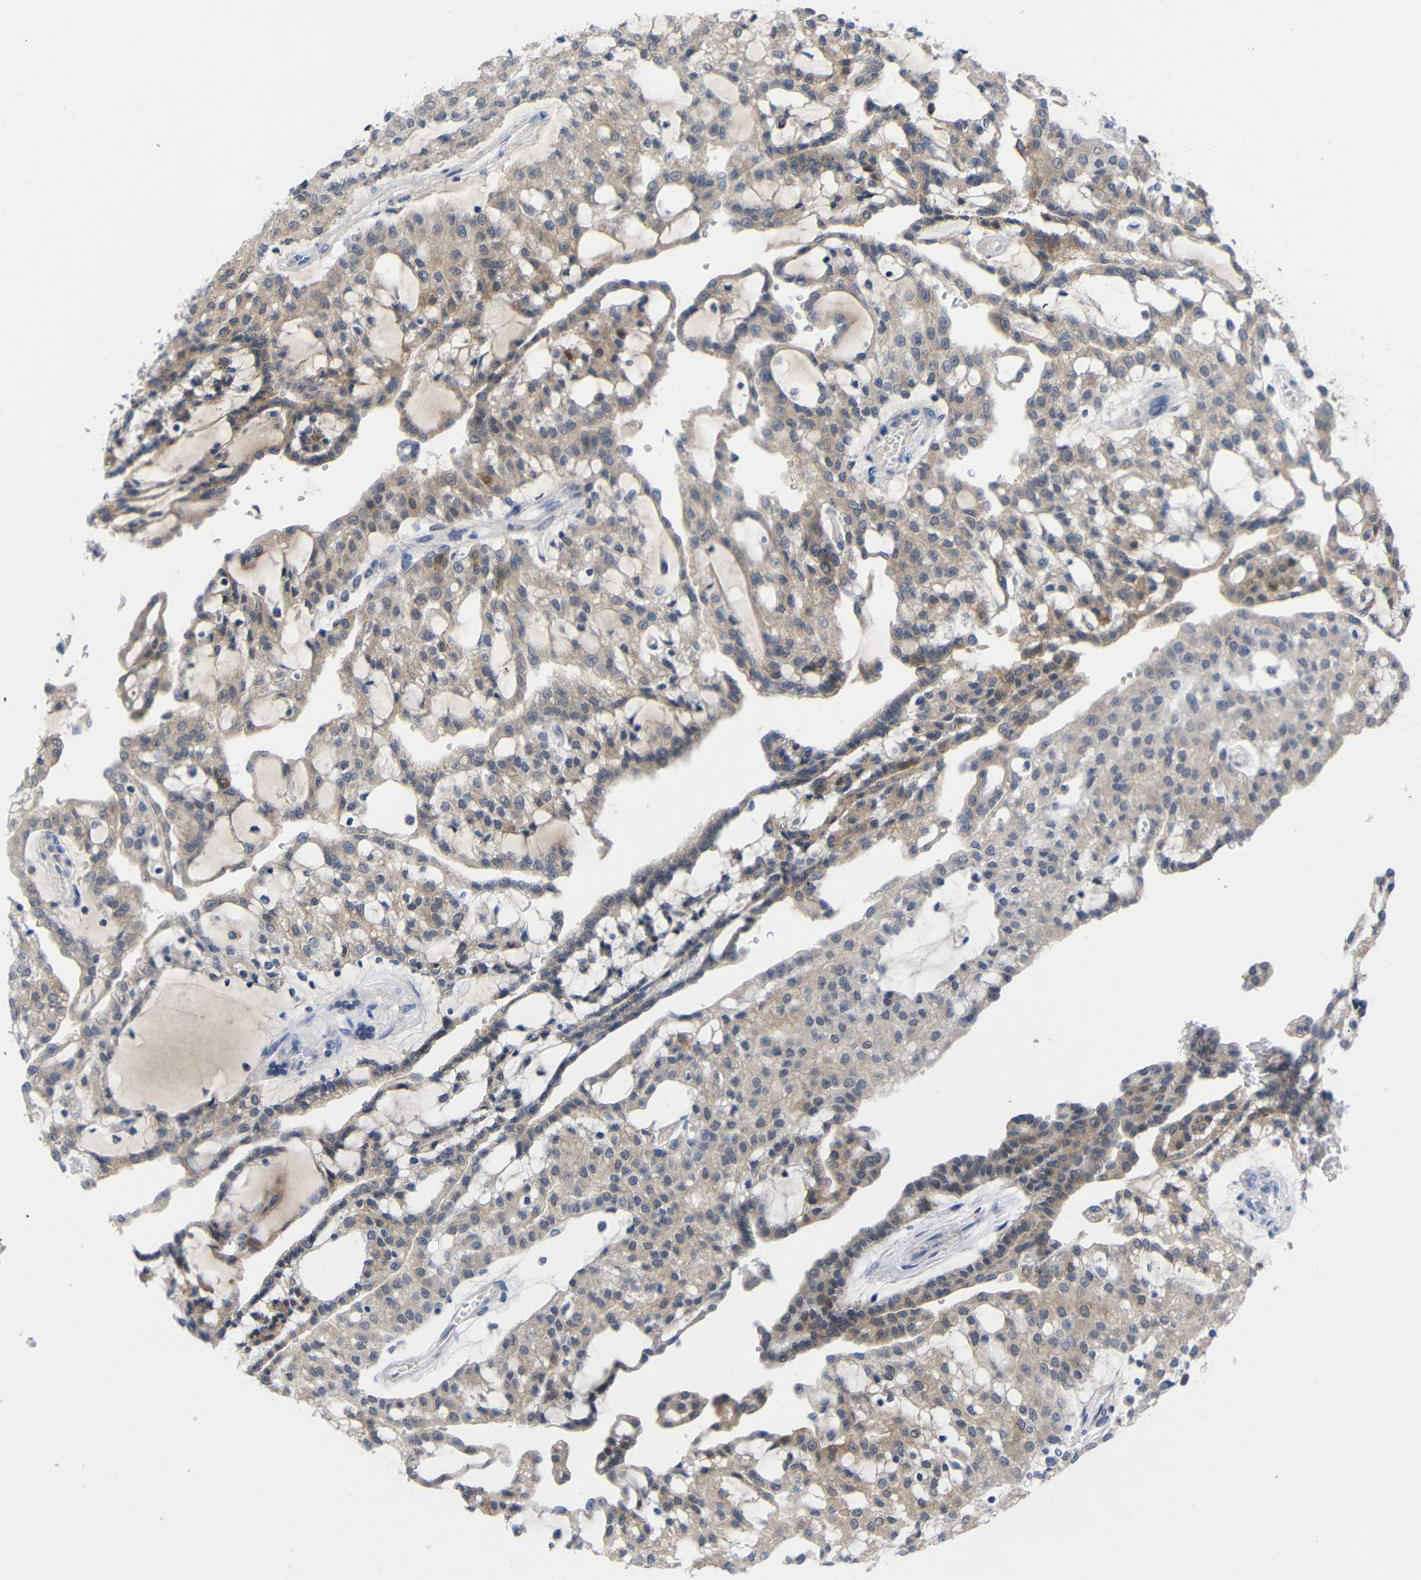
{"staining": {"intensity": "weak", "quantity": "25%-75%", "location": "cytoplasmic/membranous"}, "tissue": "renal cancer", "cell_type": "Tumor cells", "image_type": "cancer", "snomed": [{"axis": "morphology", "description": "Adenocarcinoma, NOS"}, {"axis": "topography", "description": "Kidney"}], "caption": "IHC (DAB) staining of renal adenocarcinoma reveals weak cytoplasmic/membranous protein staining in about 25%-75% of tumor cells.", "gene": "PEBP1", "patient": {"sex": "male", "age": 63}}